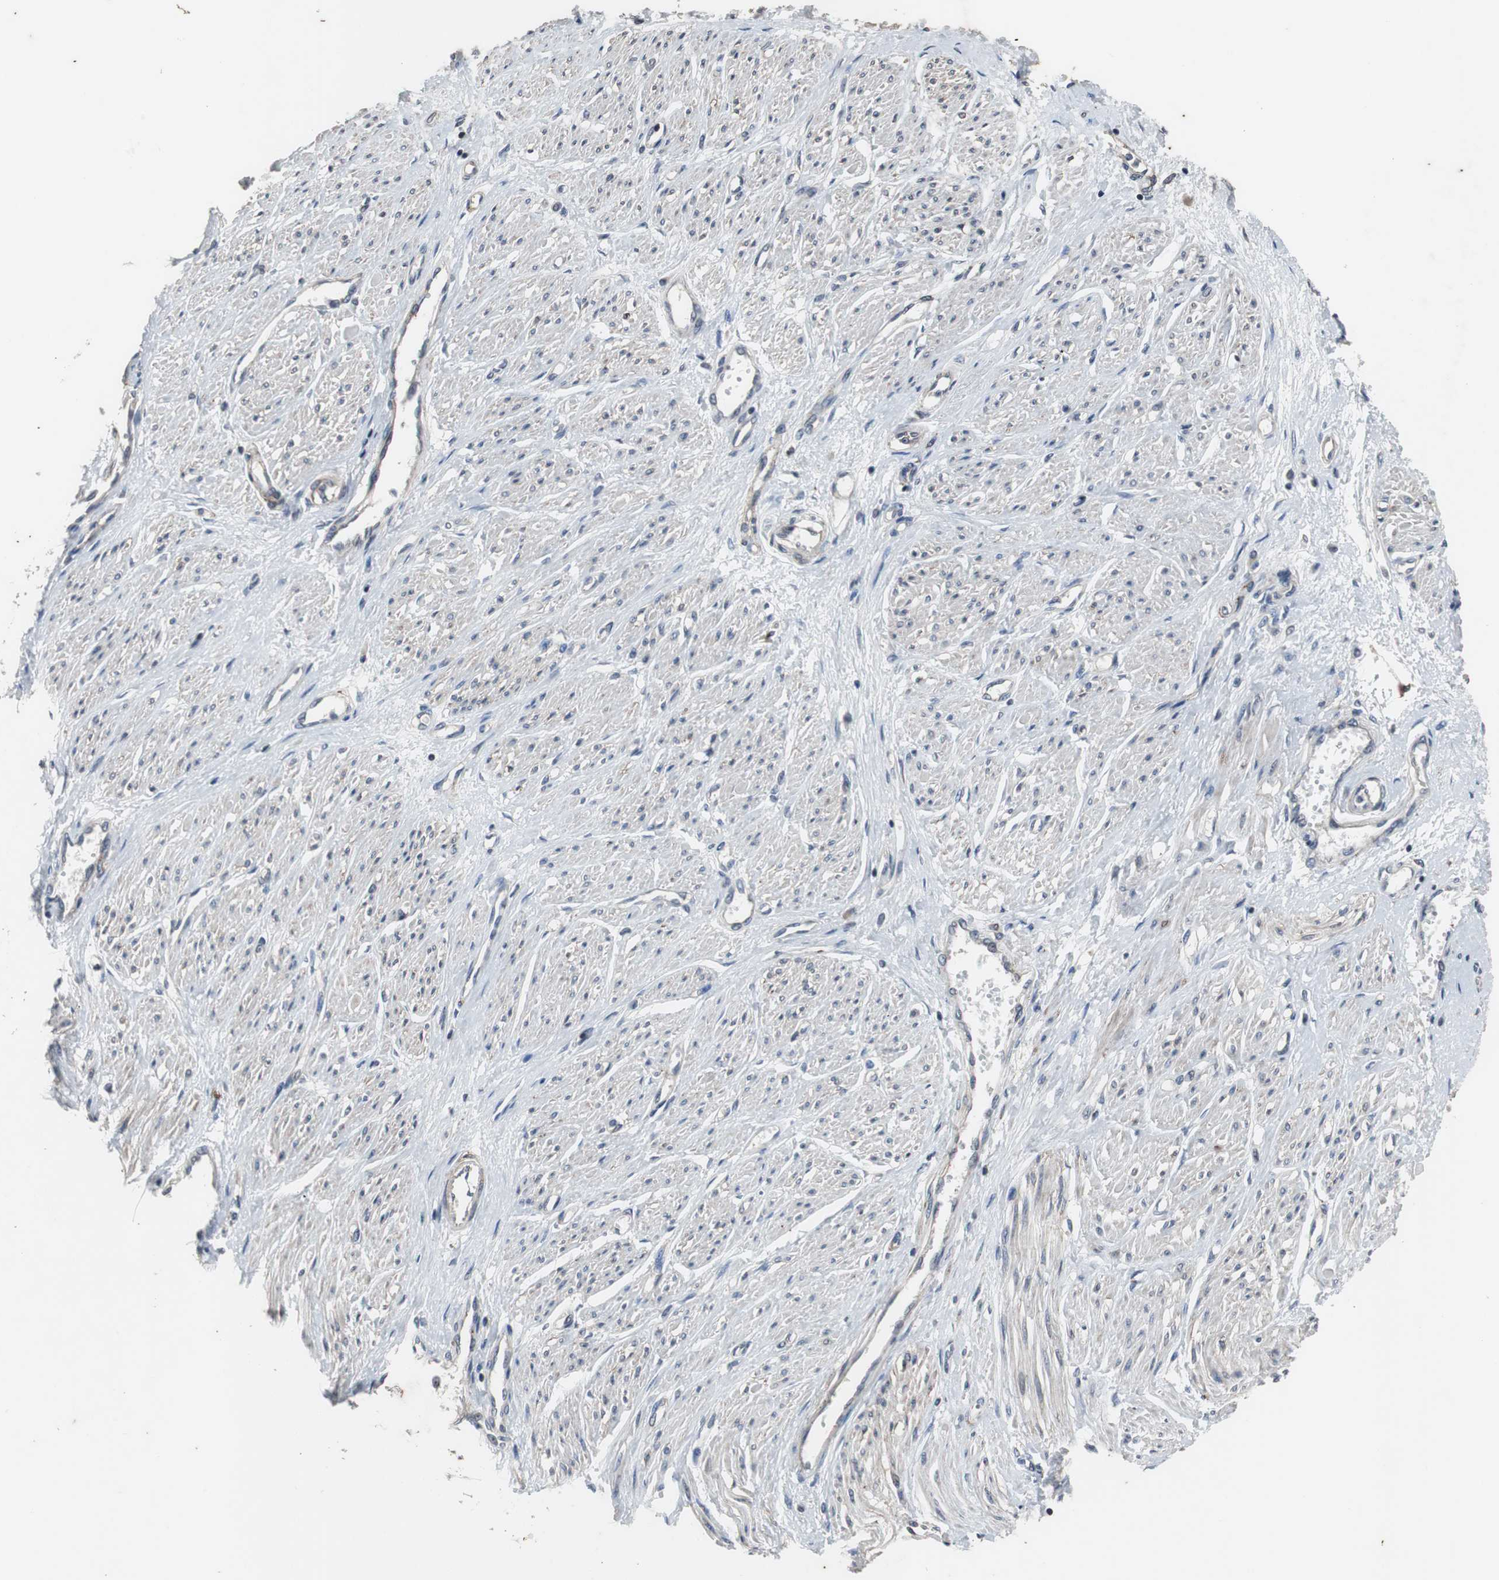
{"staining": {"intensity": "weak", "quantity": ">75%", "location": "cytoplasmic/membranous"}, "tissue": "smooth muscle", "cell_type": "Smooth muscle cells", "image_type": "normal", "snomed": [{"axis": "morphology", "description": "Normal tissue, NOS"}, {"axis": "topography", "description": "Smooth muscle"}, {"axis": "topography", "description": "Uterus"}], "caption": "DAB immunohistochemical staining of normal human smooth muscle demonstrates weak cytoplasmic/membranous protein expression in approximately >75% of smooth muscle cells.", "gene": "CRADD", "patient": {"sex": "female", "age": 39}}